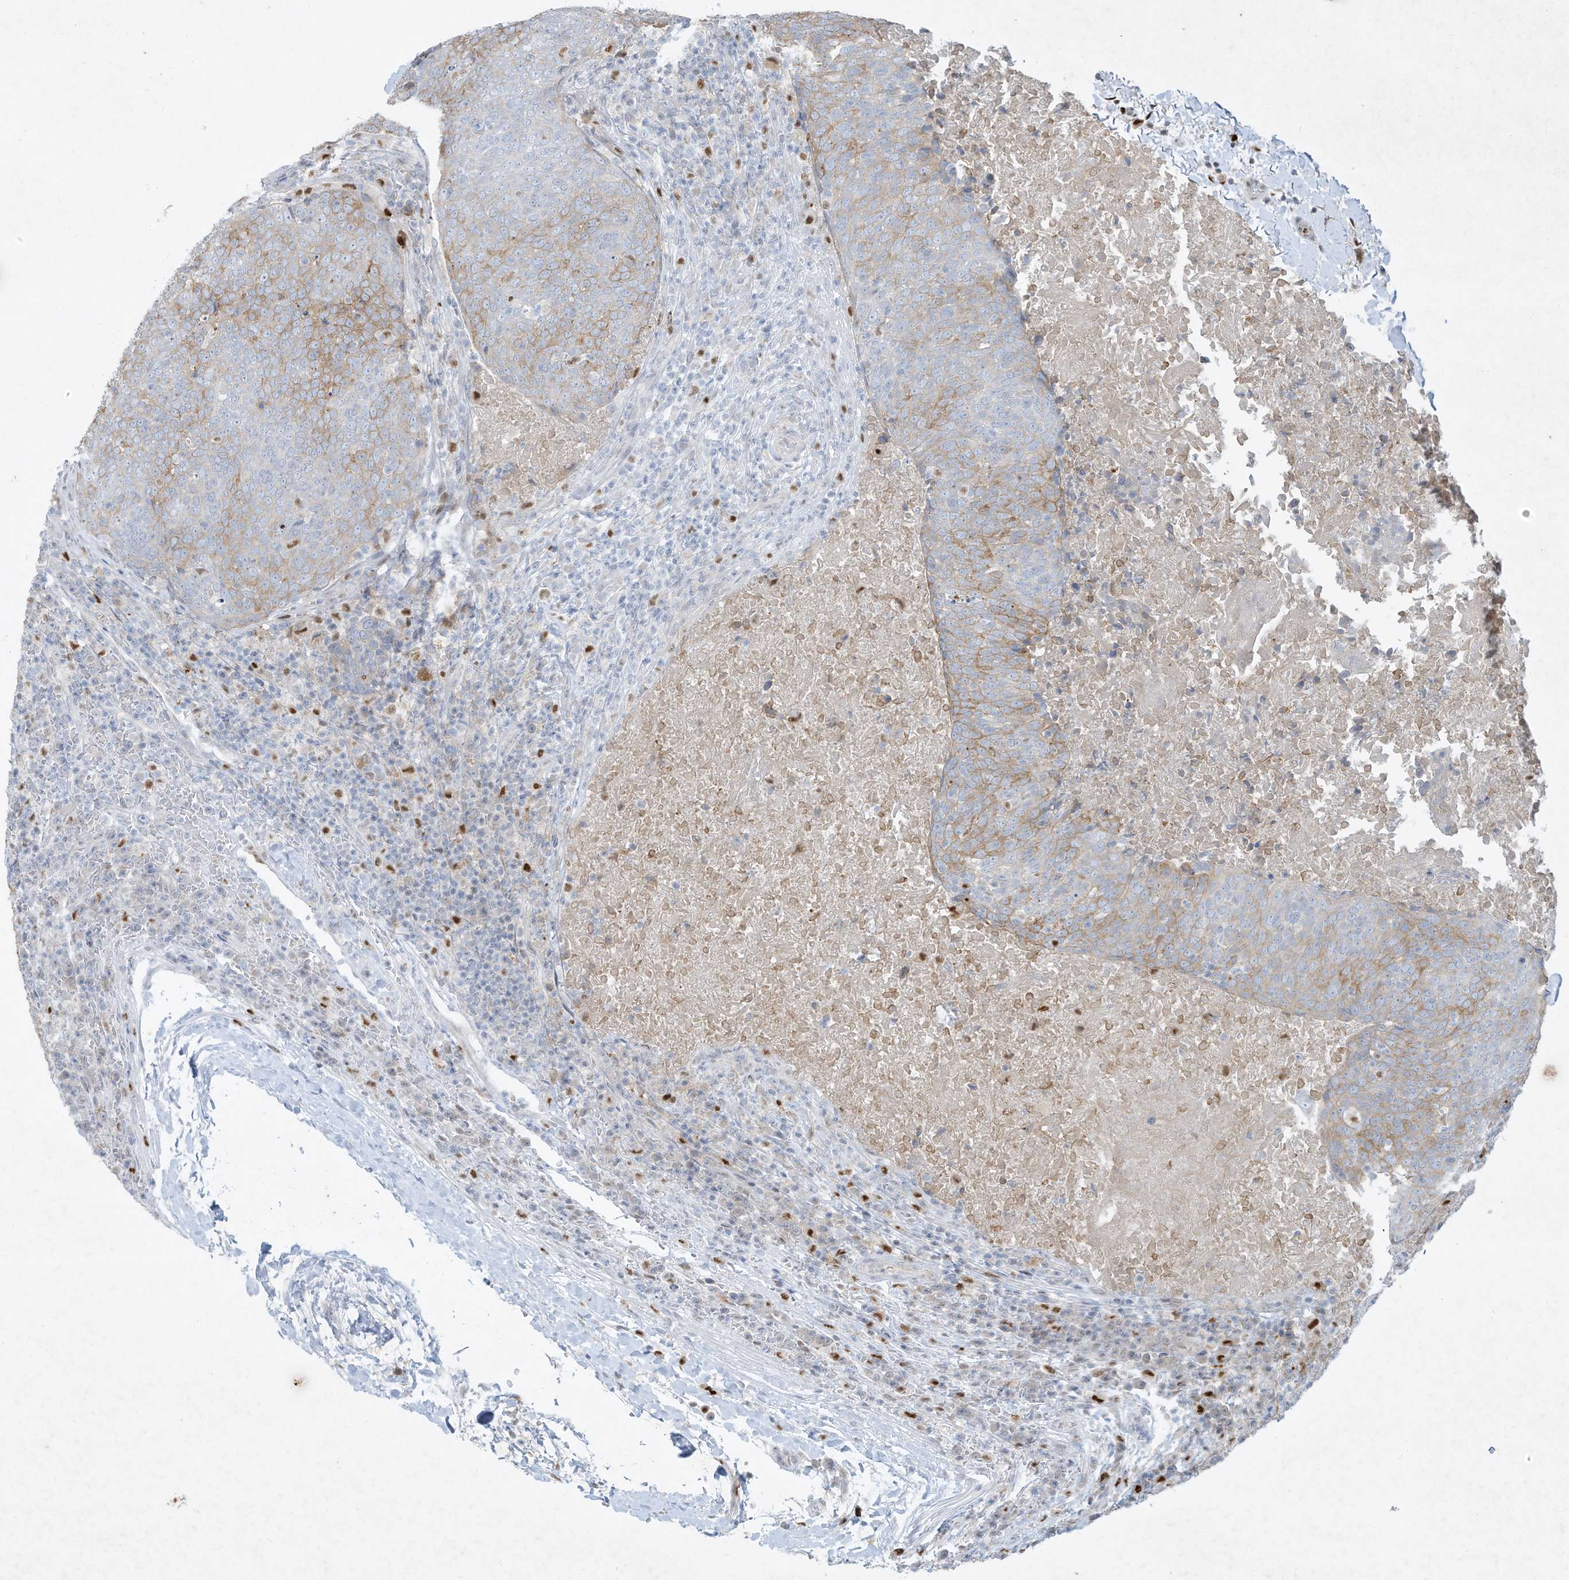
{"staining": {"intensity": "moderate", "quantity": "<25%", "location": "cytoplasmic/membranous"}, "tissue": "head and neck cancer", "cell_type": "Tumor cells", "image_type": "cancer", "snomed": [{"axis": "morphology", "description": "Squamous cell carcinoma, NOS"}, {"axis": "morphology", "description": "Squamous cell carcinoma, metastatic, NOS"}, {"axis": "topography", "description": "Lymph node"}, {"axis": "topography", "description": "Head-Neck"}], "caption": "This is a photomicrograph of immunohistochemistry staining of metastatic squamous cell carcinoma (head and neck), which shows moderate positivity in the cytoplasmic/membranous of tumor cells.", "gene": "TUBE1", "patient": {"sex": "male", "age": 62}}